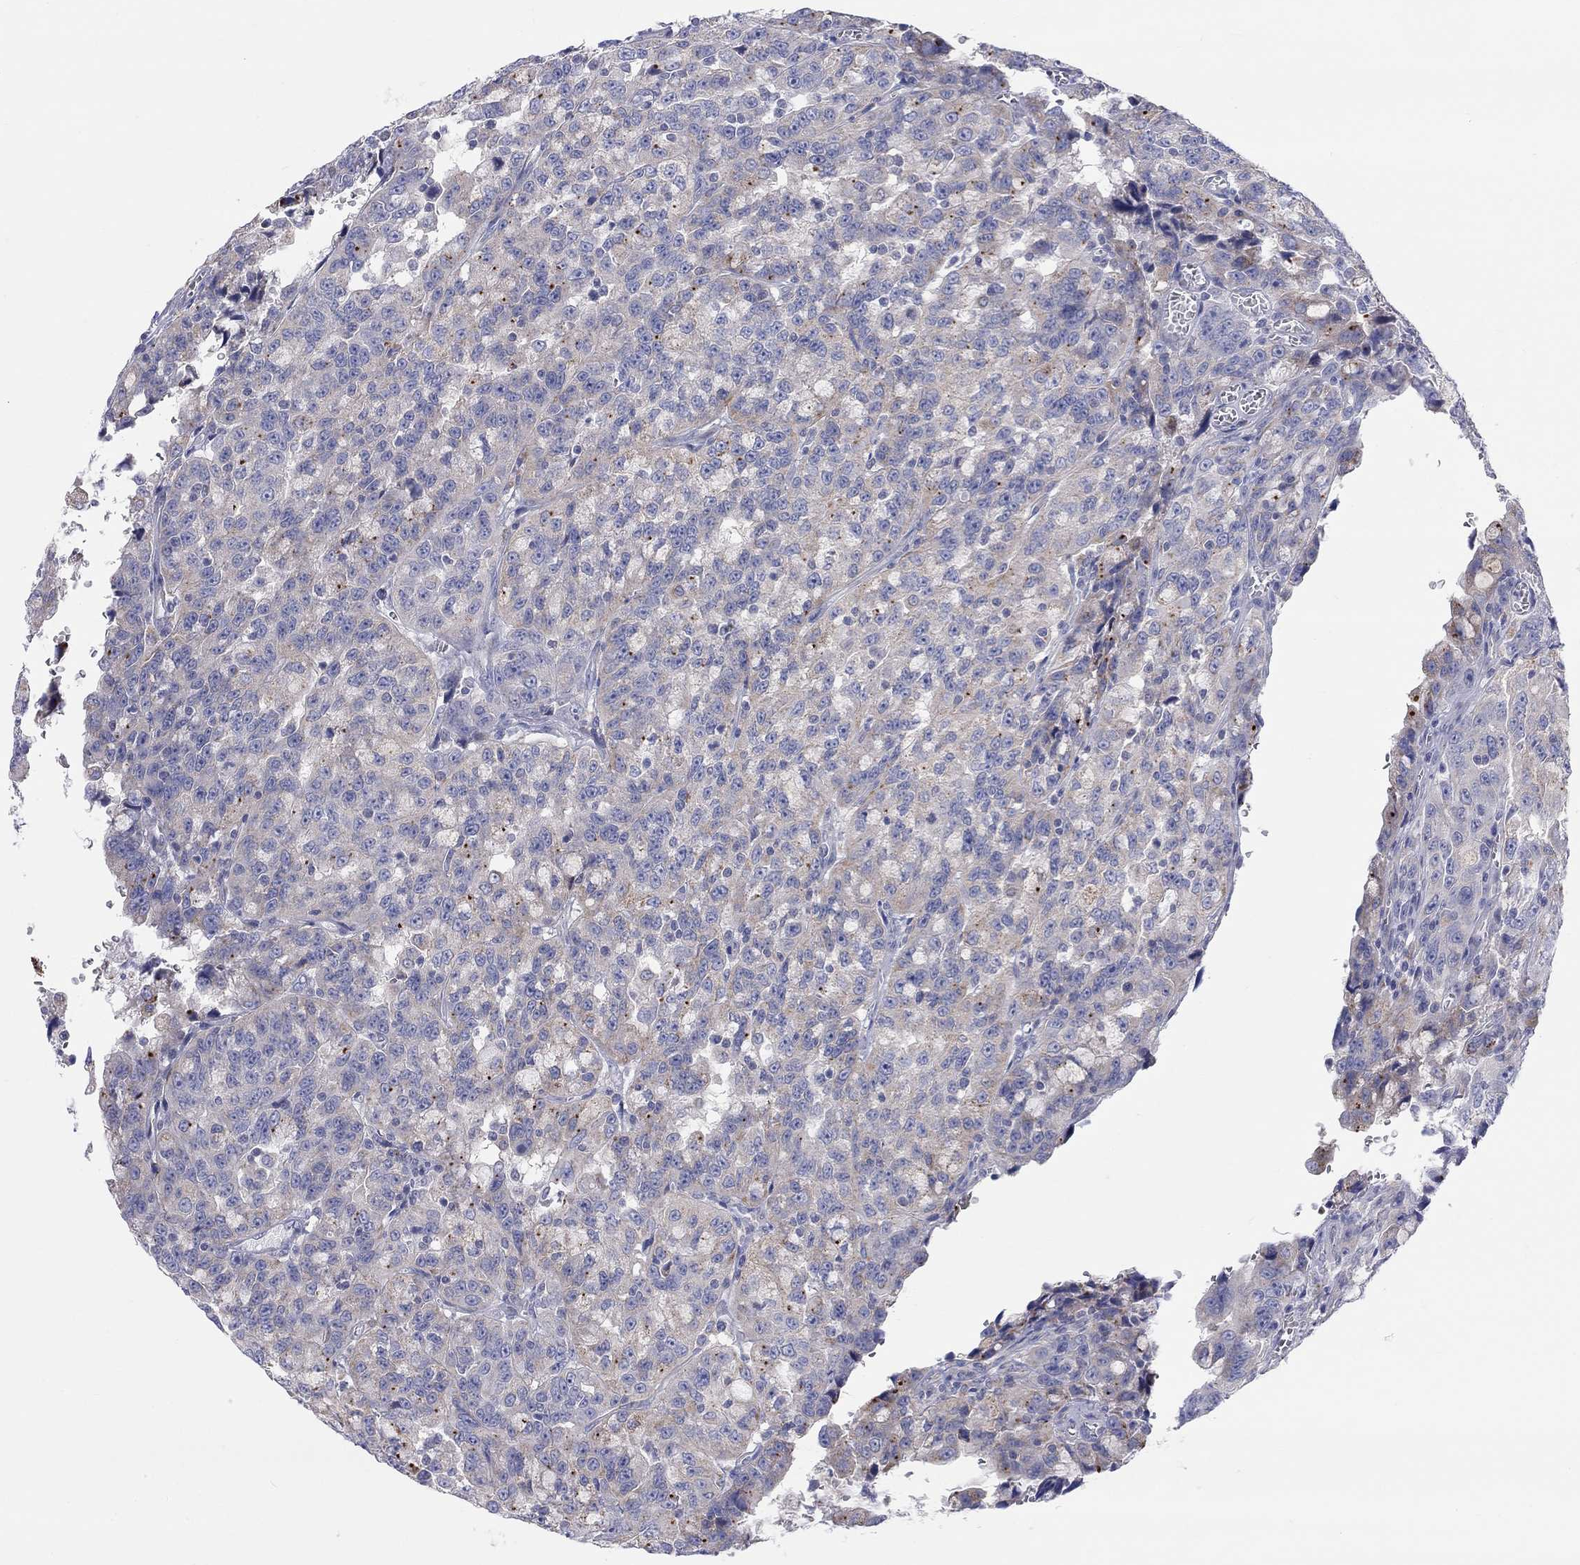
{"staining": {"intensity": "moderate", "quantity": "<25%", "location": "cytoplasmic/membranous"}, "tissue": "urothelial cancer", "cell_type": "Tumor cells", "image_type": "cancer", "snomed": [{"axis": "morphology", "description": "Urothelial carcinoma, NOS"}, {"axis": "morphology", "description": "Urothelial carcinoma, High grade"}, {"axis": "topography", "description": "Urinary bladder"}], "caption": "Protein analysis of urothelial cancer tissue demonstrates moderate cytoplasmic/membranous positivity in approximately <25% of tumor cells.", "gene": "BCO2", "patient": {"sex": "female", "age": 73}}